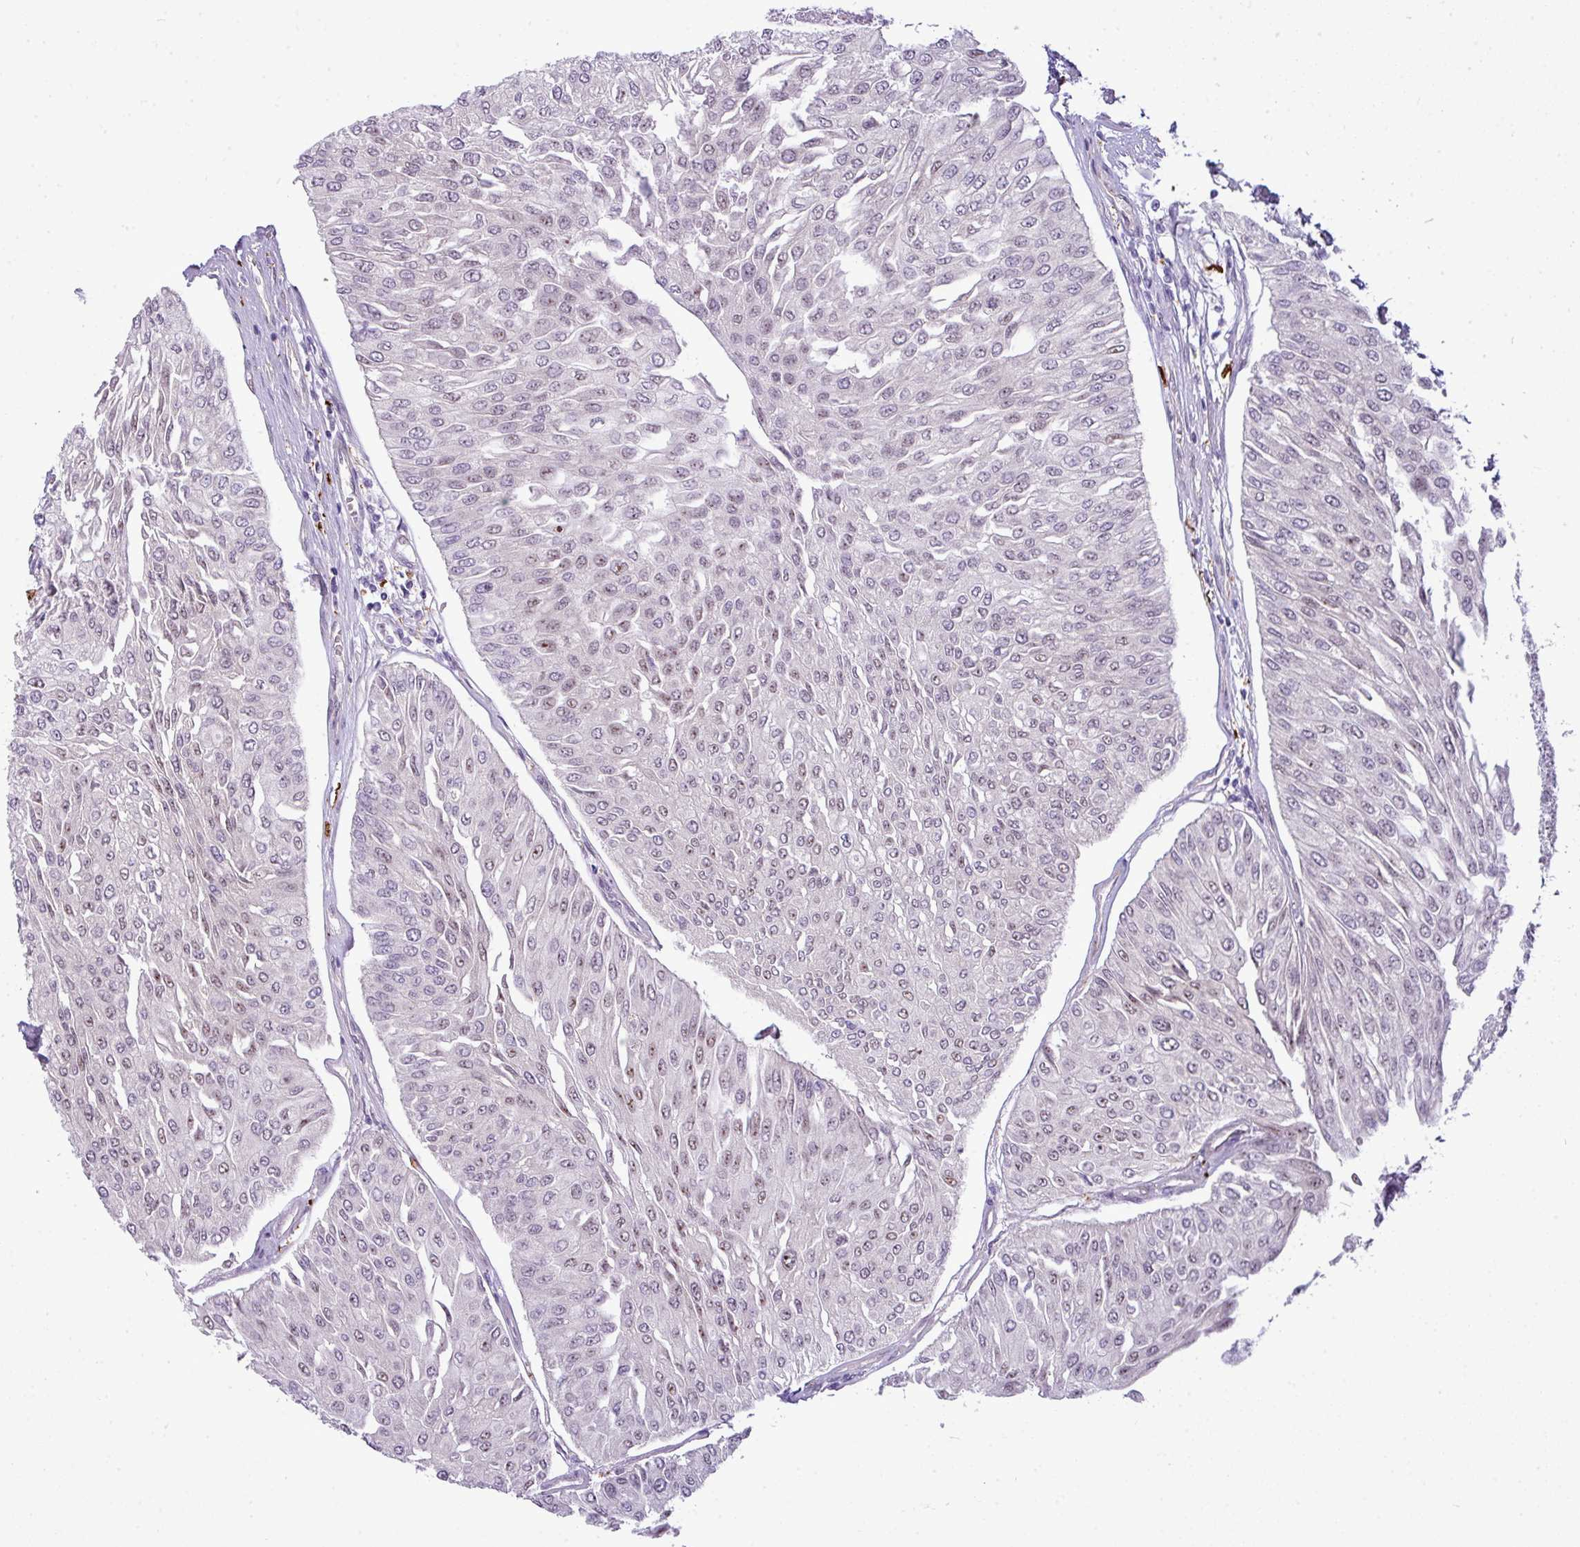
{"staining": {"intensity": "weak", "quantity": "<25%", "location": "nuclear"}, "tissue": "urothelial cancer", "cell_type": "Tumor cells", "image_type": "cancer", "snomed": [{"axis": "morphology", "description": "Urothelial carcinoma, Low grade"}, {"axis": "topography", "description": "Urinary bladder"}], "caption": "High power microscopy histopathology image of an IHC photomicrograph of low-grade urothelial carcinoma, revealing no significant positivity in tumor cells.", "gene": "MAK16", "patient": {"sex": "male", "age": 67}}